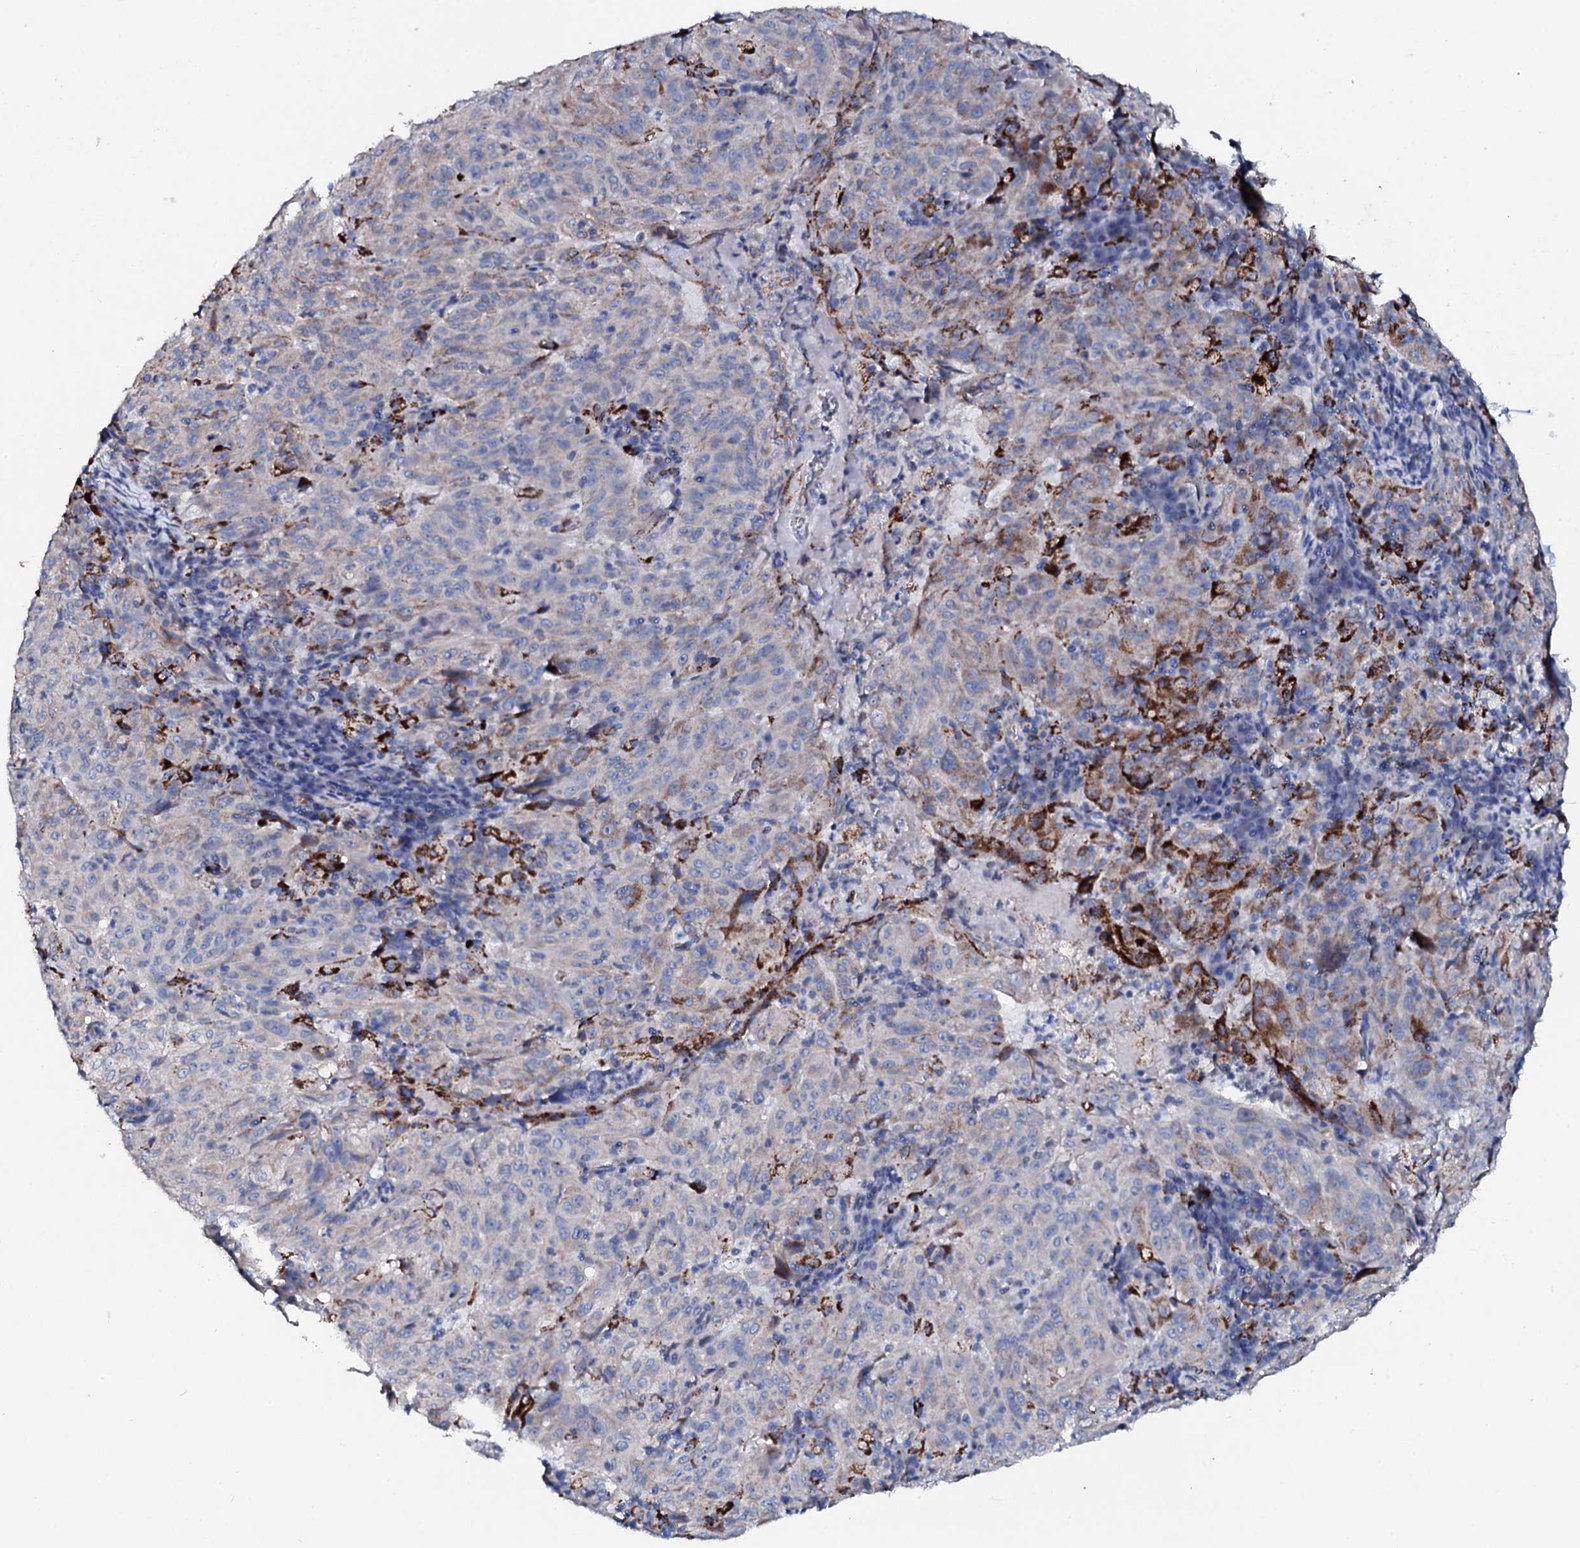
{"staining": {"intensity": "strong", "quantity": "<25%", "location": "cytoplasmic/membranous"}, "tissue": "pancreatic cancer", "cell_type": "Tumor cells", "image_type": "cancer", "snomed": [{"axis": "morphology", "description": "Adenocarcinoma, NOS"}, {"axis": "topography", "description": "Pancreas"}], "caption": "The immunohistochemical stain shows strong cytoplasmic/membranous positivity in tumor cells of adenocarcinoma (pancreatic) tissue.", "gene": "KLHL32", "patient": {"sex": "male", "age": 63}}